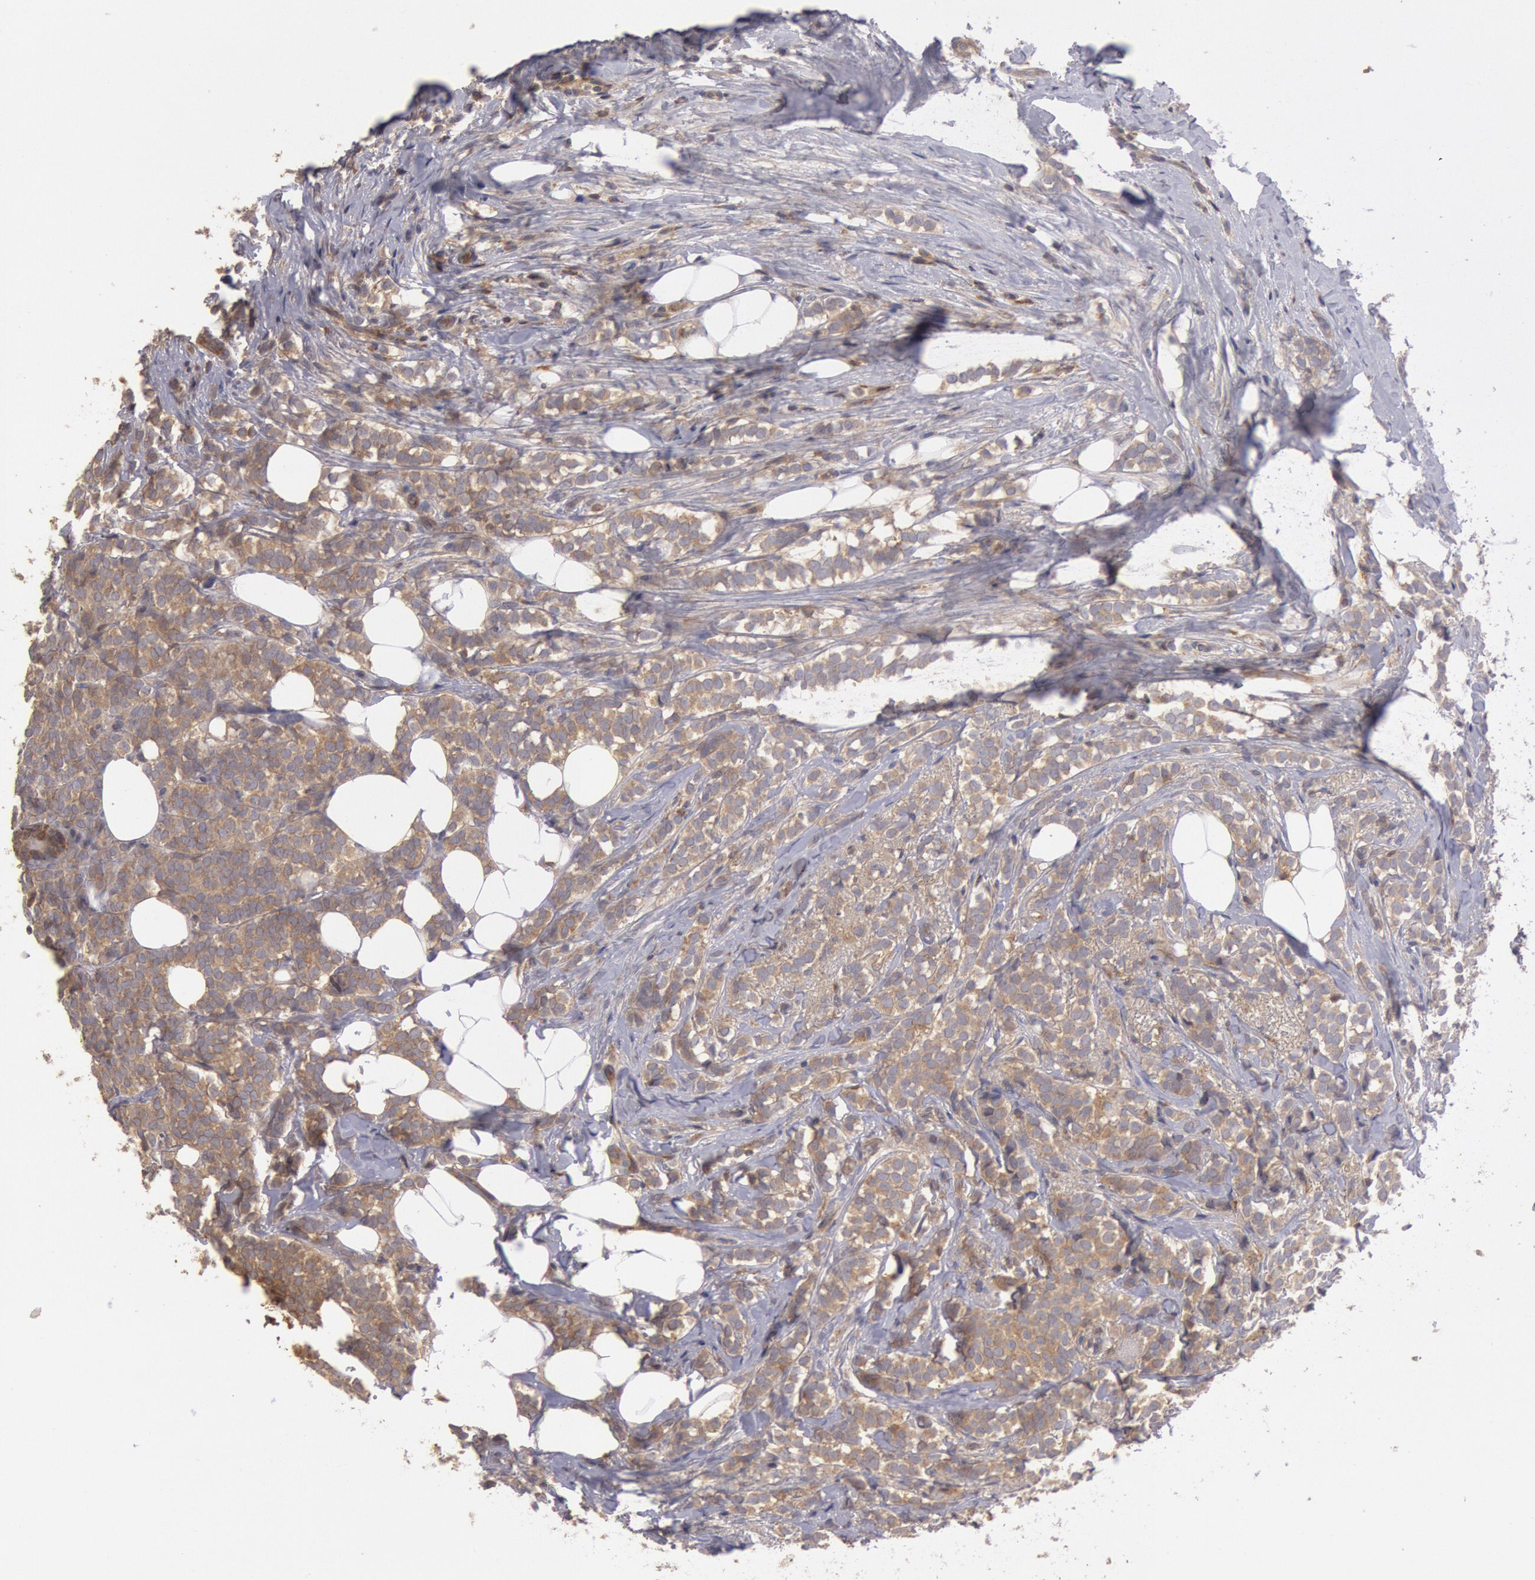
{"staining": {"intensity": "moderate", "quantity": ">75%", "location": "cytoplasmic/membranous,nuclear"}, "tissue": "breast cancer", "cell_type": "Tumor cells", "image_type": "cancer", "snomed": [{"axis": "morphology", "description": "Lobular carcinoma"}, {"axis": "topography", "description": "Breast"}], "caption": "This photomicrograph demonstrates immunohistochemistry staining of lobular carcinoma (breast), with medium moderate cytoplasmic/membranous and nuclear positivity in approximately >75% of tumor cells.", "gene": "PIK3R1", "patient": {"sex": "female", "age": 56}}